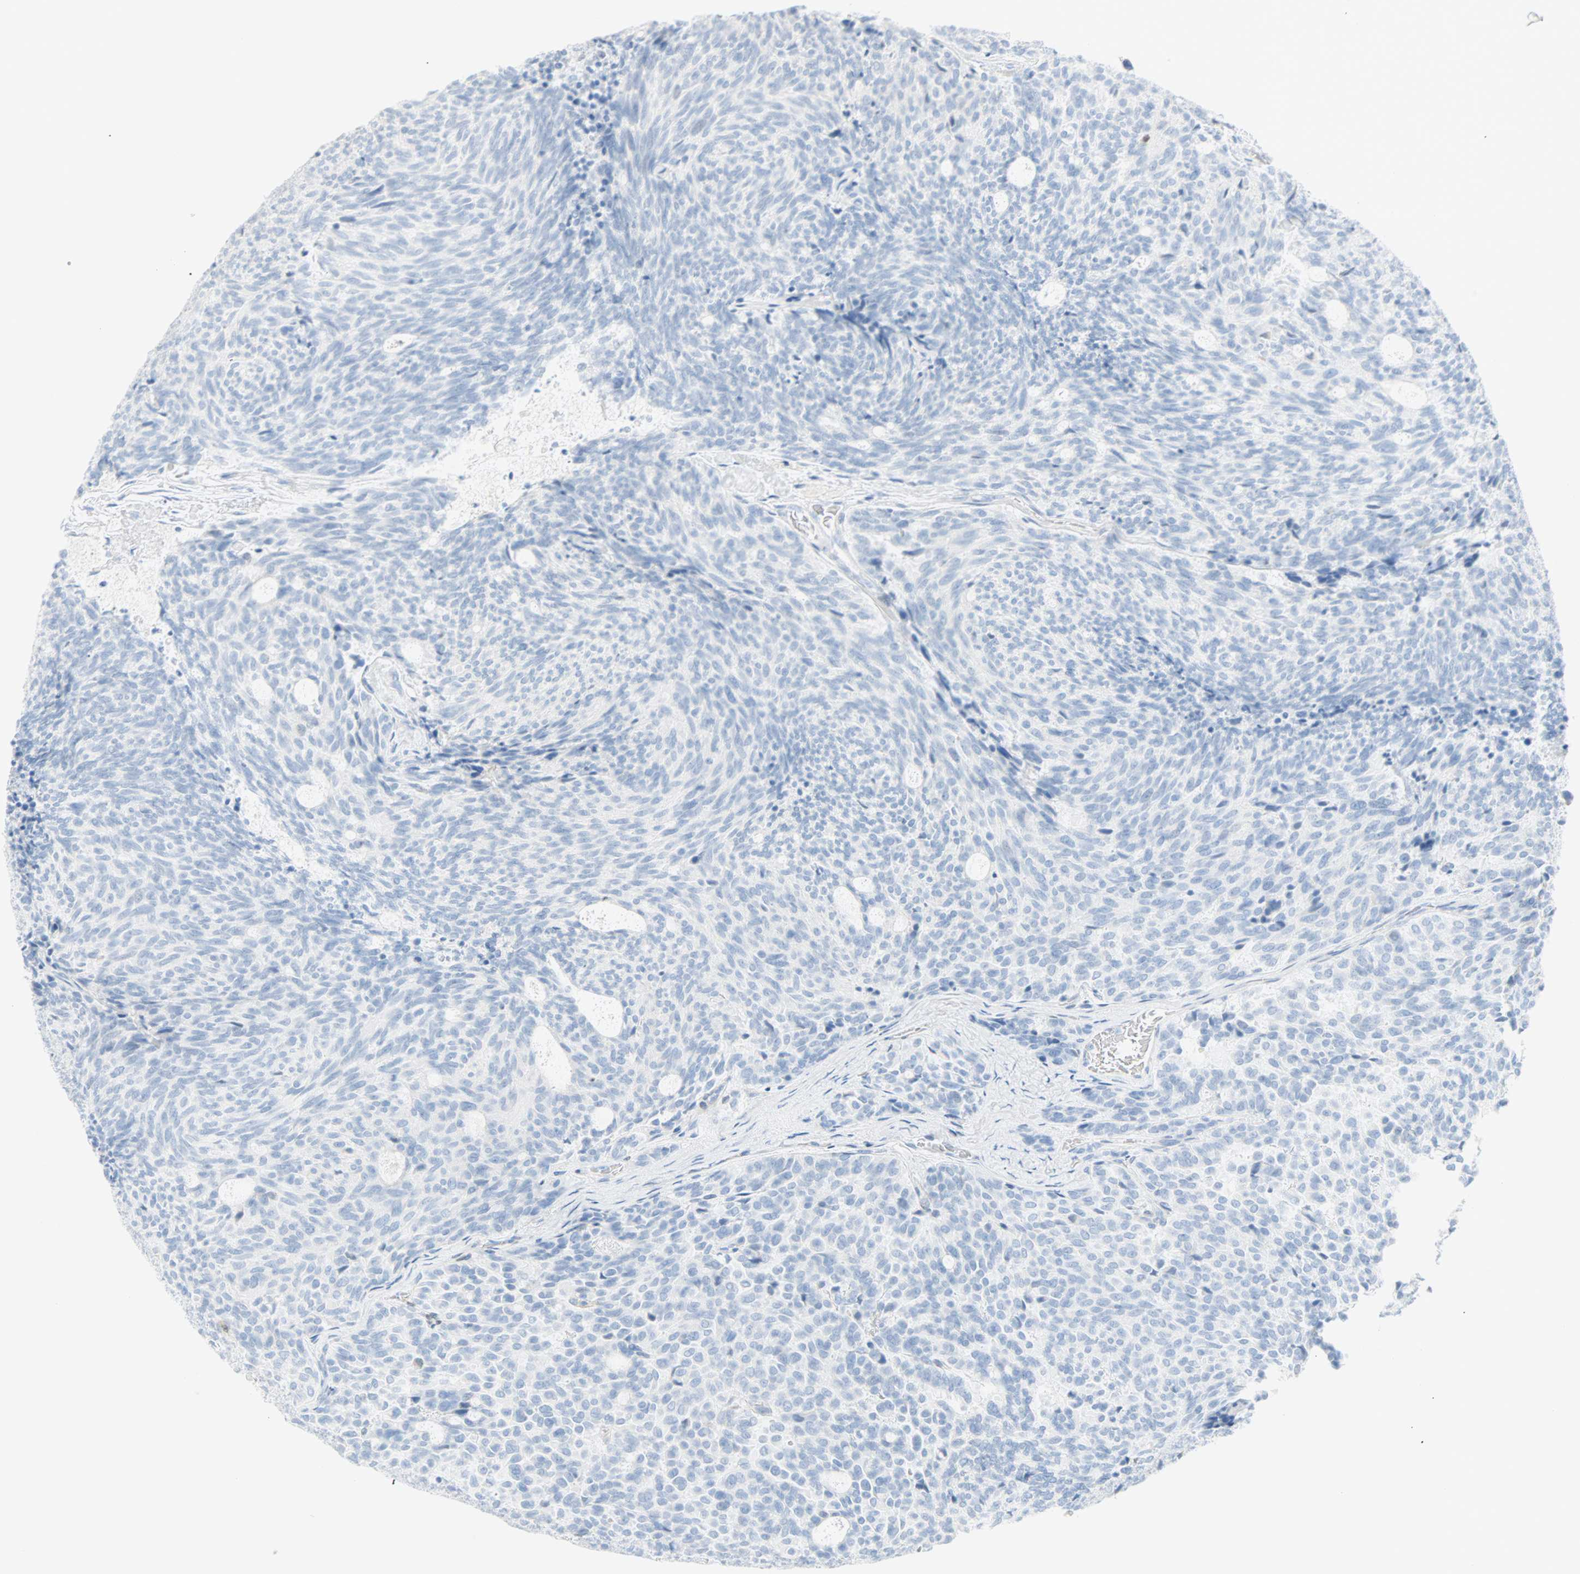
{"staining": {"intensity": "negative", "quantity": "none", "location": "none"}, "tissue": "carcinoid", "cell_type": "Tumor cells", "image_type": "cancer", "snomed": [{"axis": "morphology", "description": "Carcinoid, malignant, NOS"}, {"axis": "topography", "description": "Pancreas"}], "caption": "This is an immunohistochemistry photomicrograph of malignant carcinoid. There is no staining in tumor cells.", "gene": "SELENBP1", "patient": {"sex": "female", "age": 54}}